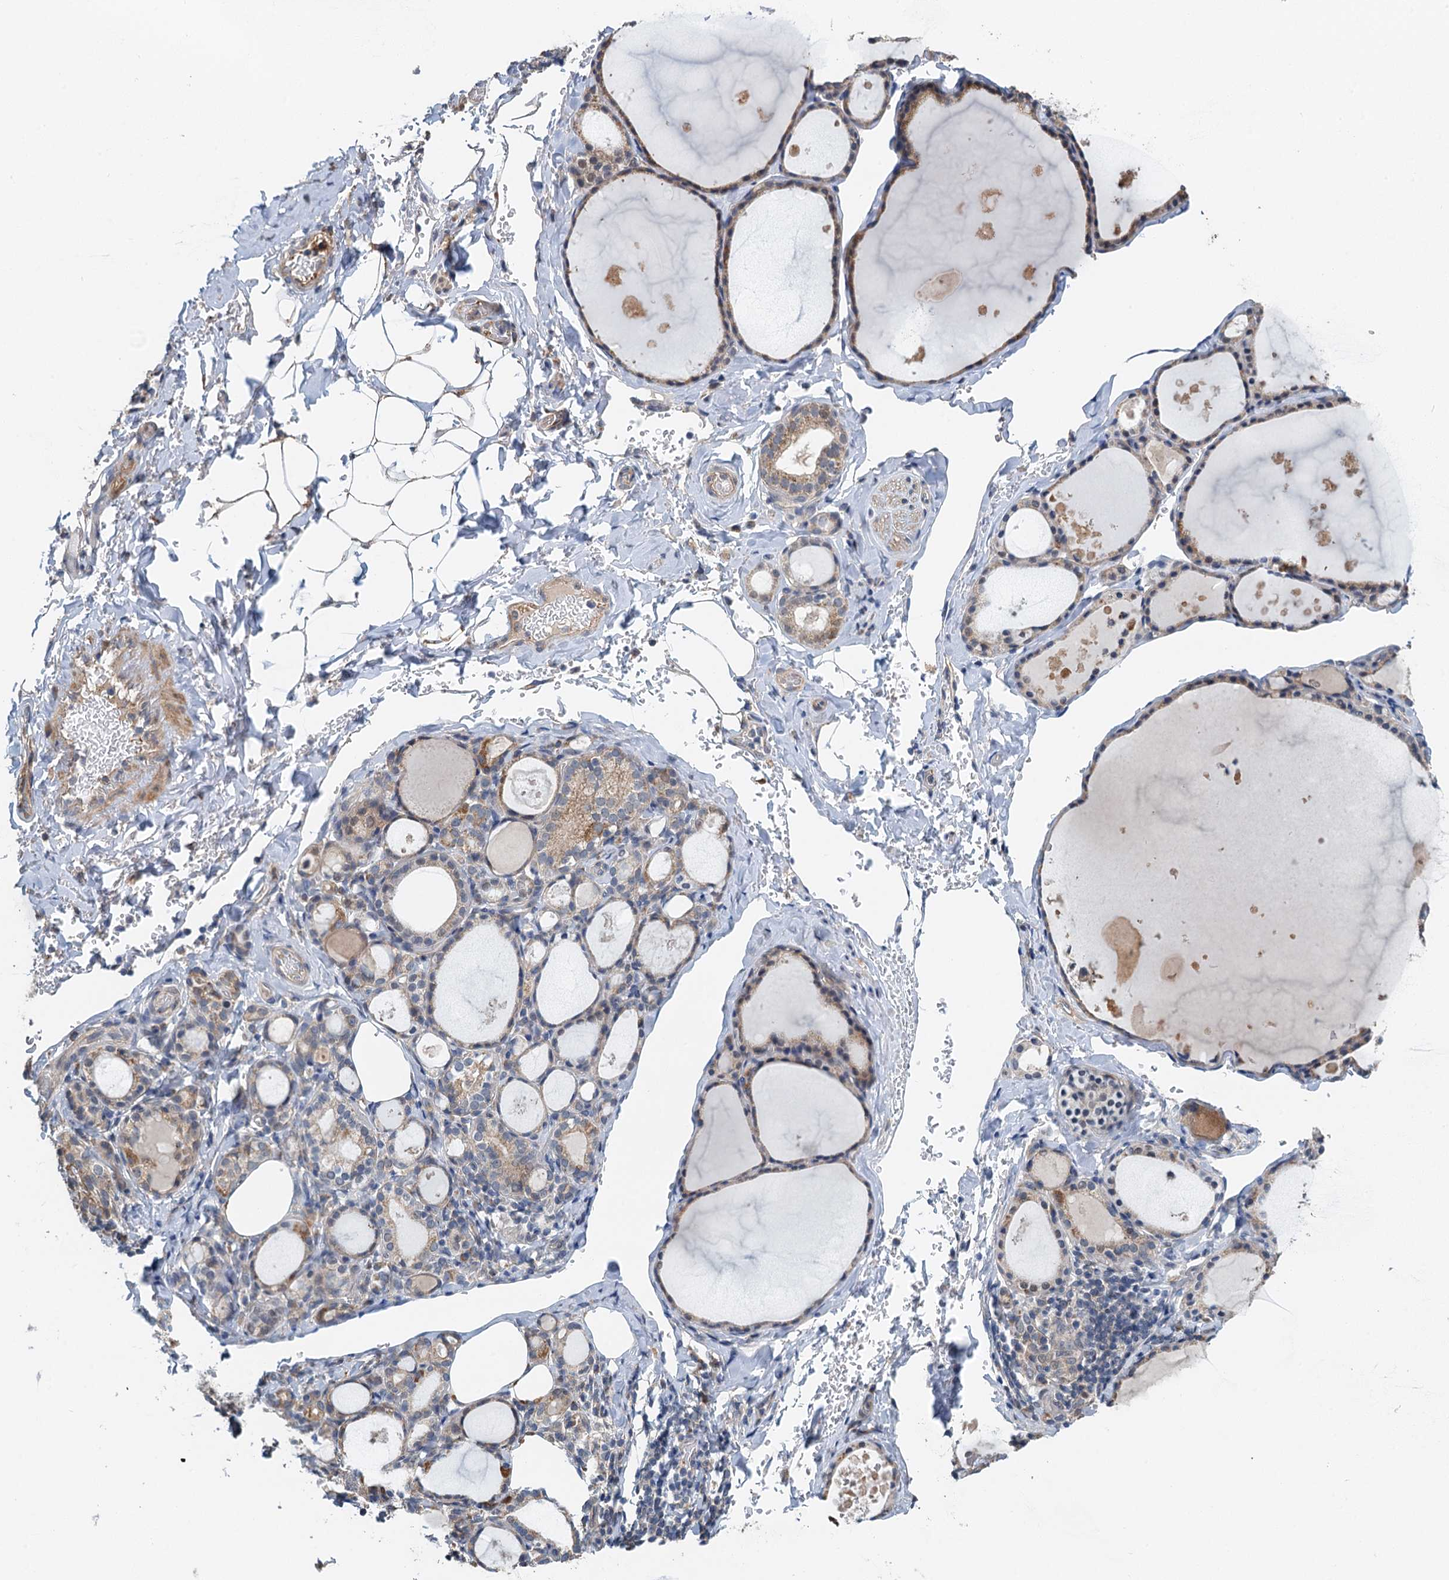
{"staining": {"intensity": "weak", "quantity": "25%-75%", "location": "cytoplasmic/membranous"}, "tissue": "thyroid gland", "cell_type": "Glandular cells", "image_type": "normal", "snomed": [{"axis": "morphology", "description": "Normal tissue, NOS"}, {"axis": "topography", "description": "Thyroid gland"}], "caption": "DAB immunohistochemical staining of benign thyroid gland exhibits weak cytoplasmic/membranous protein staining in about 25%-75% of glandular cells. (DAB (3,3'-diaminobenzidine) IHC, brown staining for protein, blue staining for nuclei).", "gene": "ZNF606", "patient": {"sex": "male", "age": 56}}